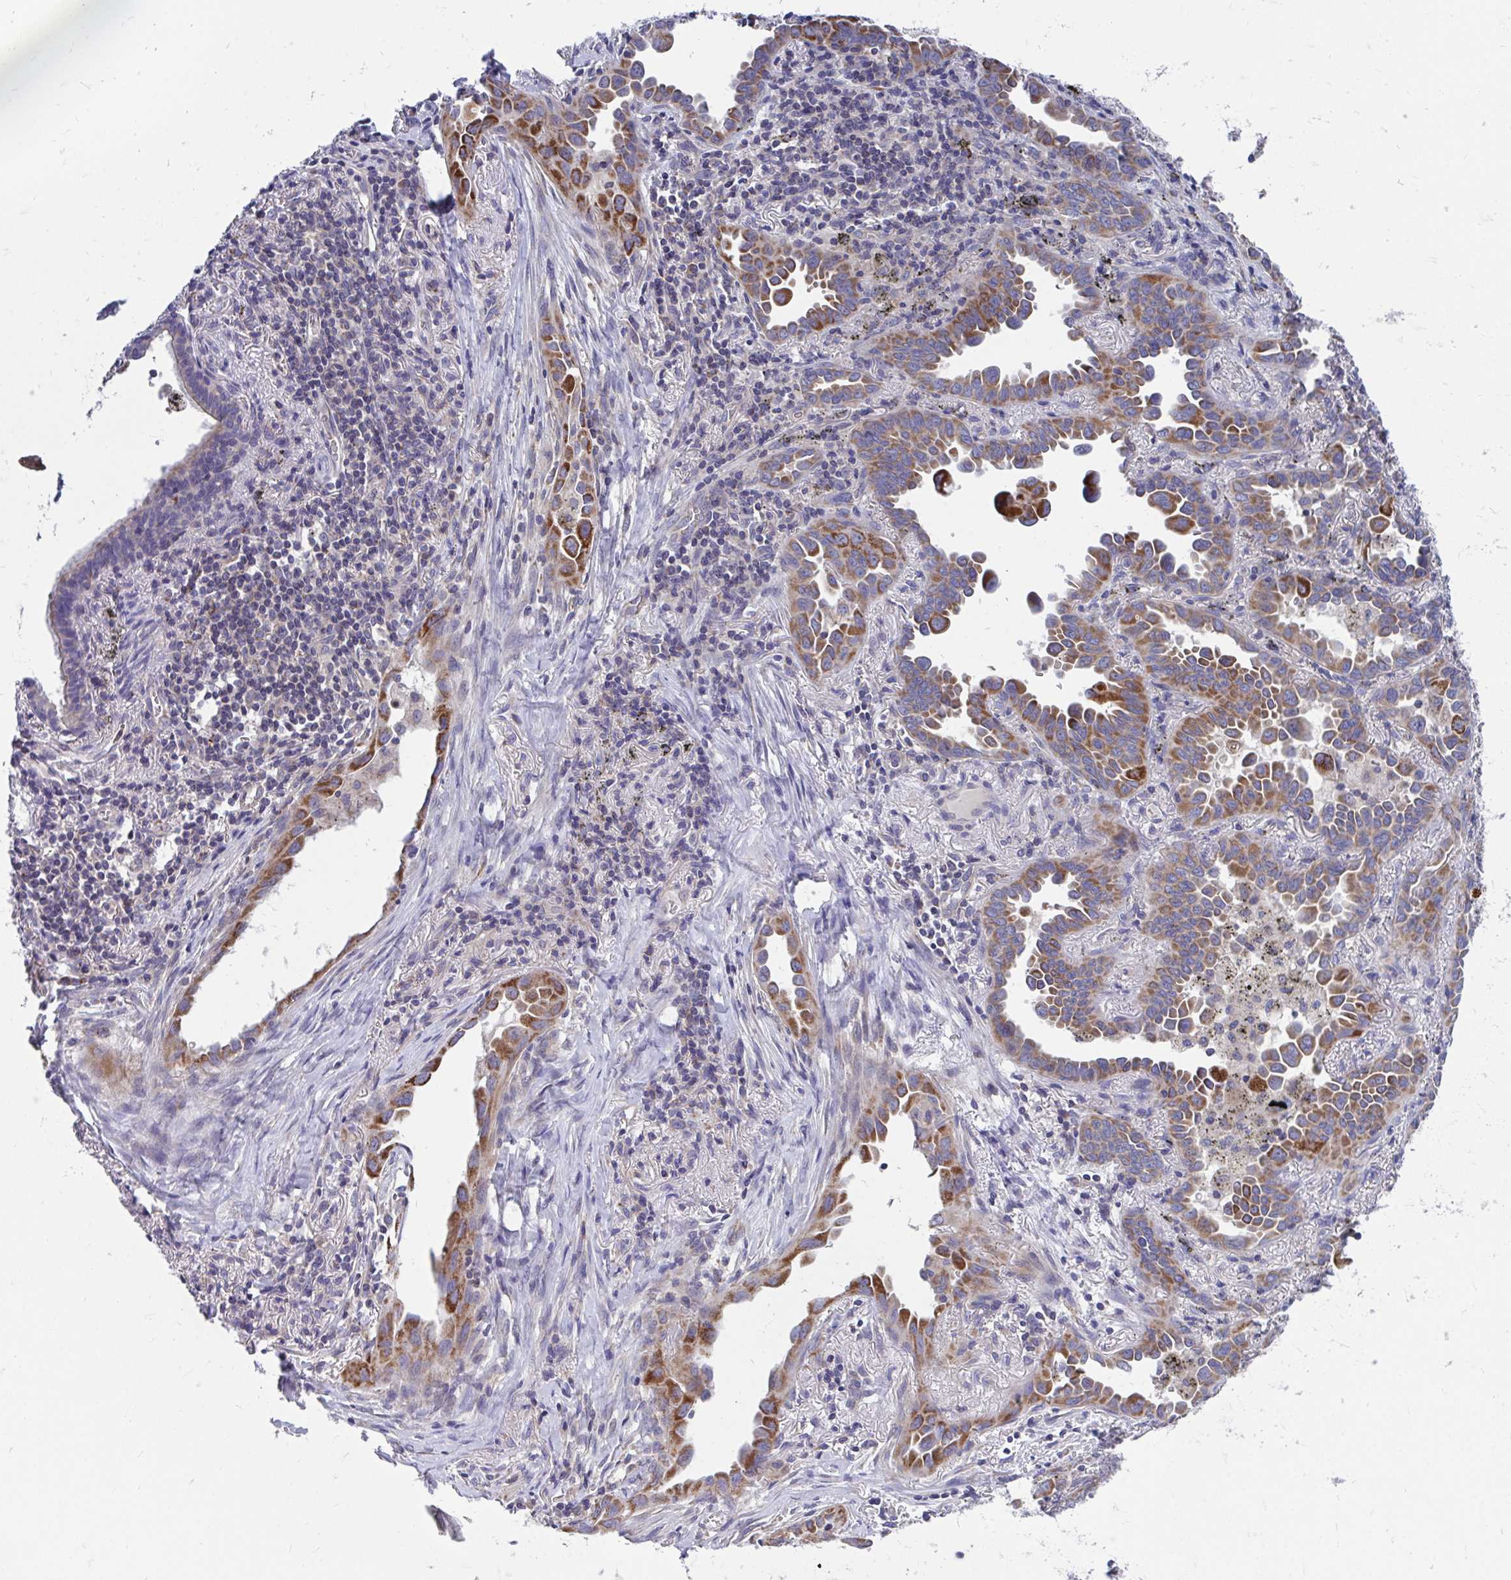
{"staining": {"intensity": "strong", "quantity": ">75%", "location": "cytoplasmic/membranous"}, "tissue": "lung cancer", "cell_type": "Tumor cells", "image_type": "cancer", "snomed": [{"axis": "morphology", "description": "Adenocarcinoma, NOS"}, {"axis": "topography", "description": "Lung"}], "caption": "Protein staining demonstrates strong cytoplasmic/membranous positivity in about >75% of tumor cells in lung cancer (adenocarcinoma). The protein of interest is stained brown, and the nuclei are stained in blue (DAB (3,3'-diaminobenzidine) IHC with brightfield microscopy, high magnification).", "gene": "FHIP1B", "patient": {"sex": "male", "age": 68}}